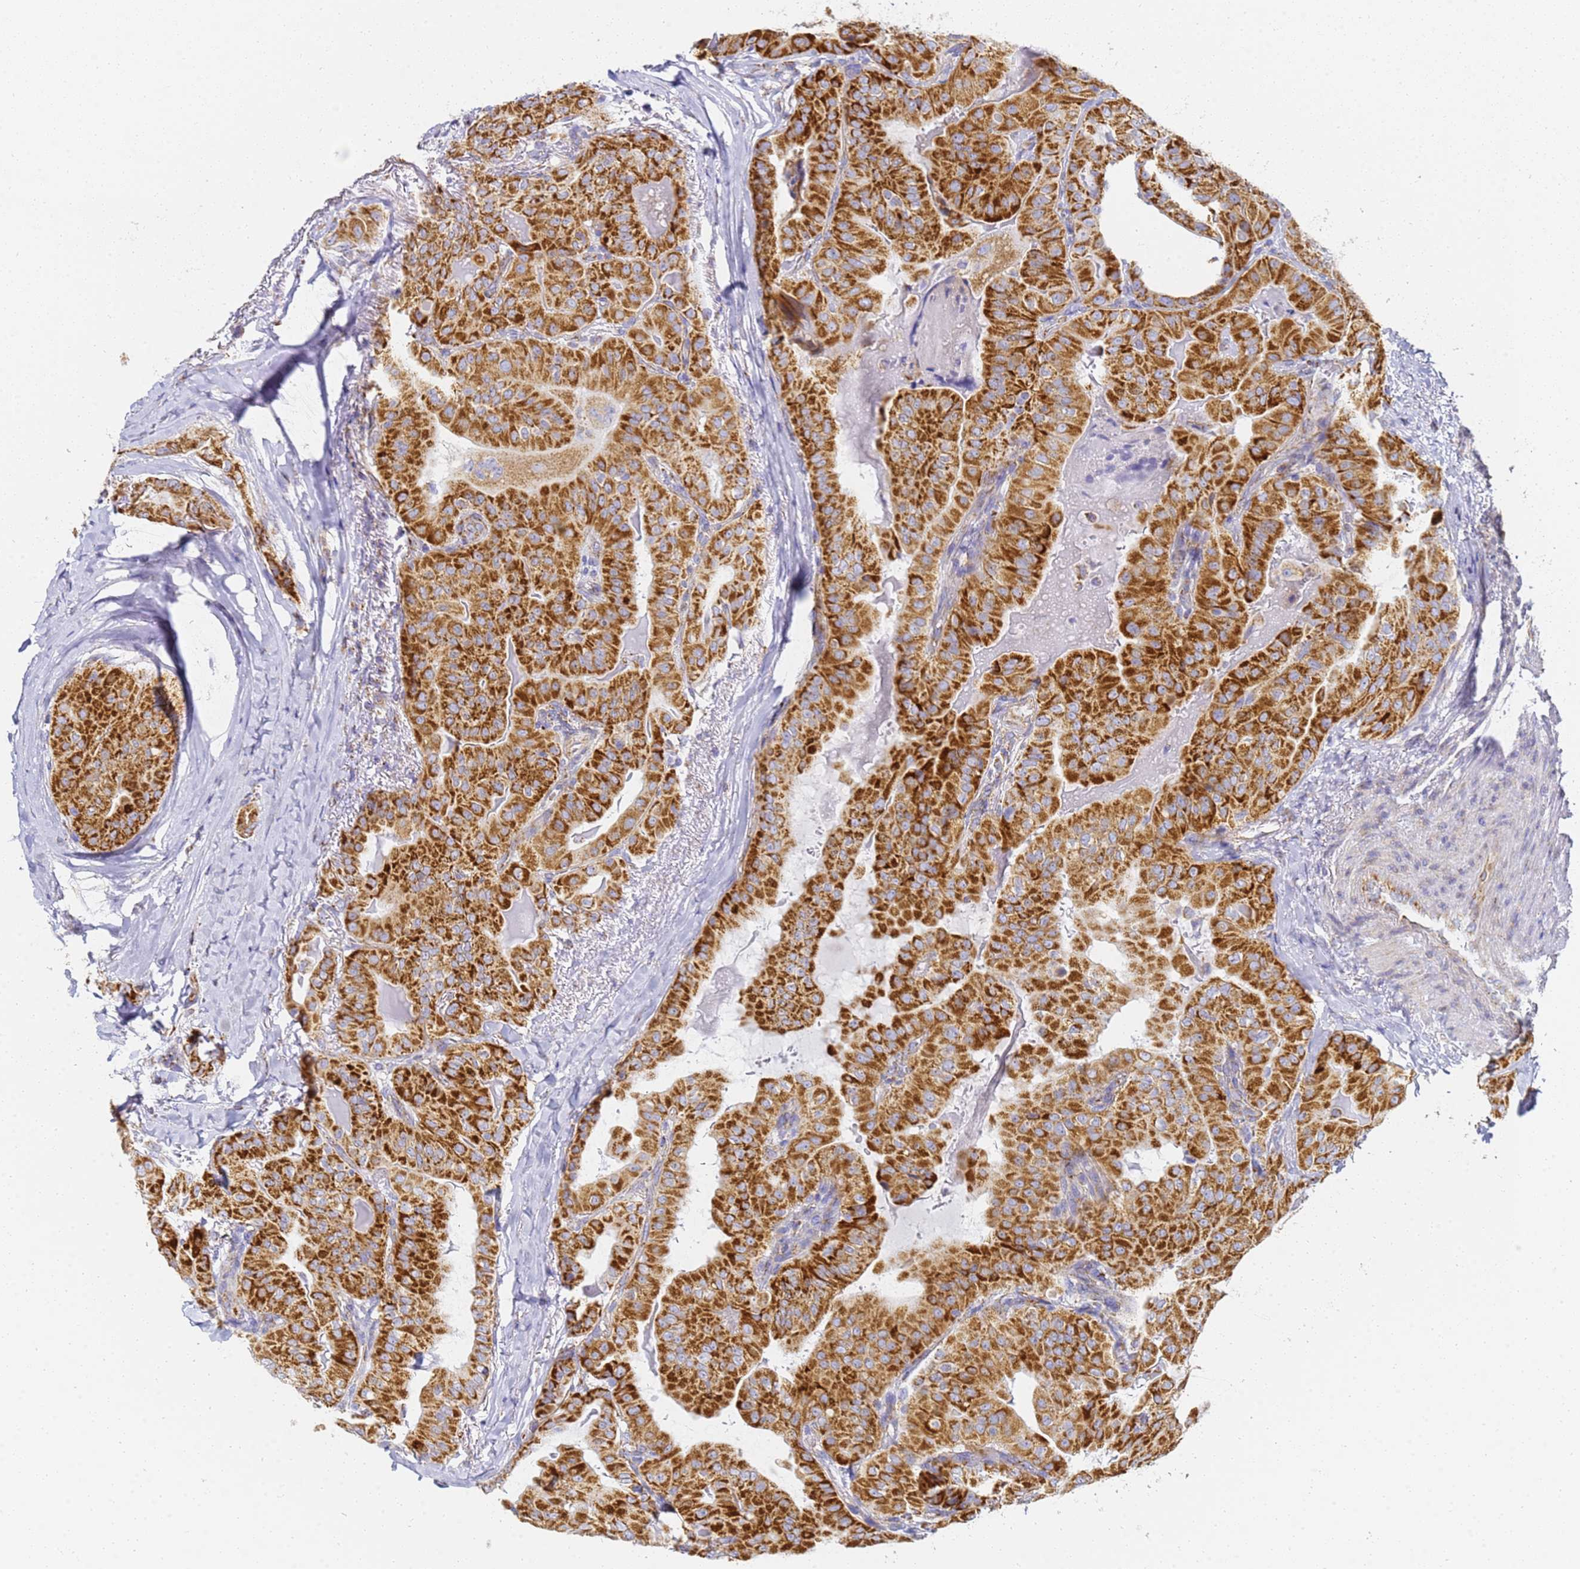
{"staining": {"intensity": "strong", "quantity": ">75%", "location": "cytoplasmic/membranous"}, "tissue": "thyroid cancer", "cell_type": "Tumor cells", "image_type": "cancer", "snomed": [{"axis": "morphology", "description": "Papillary adenocarcinoma, NOS"}, {"axis": "topography", "description": "Thyroid gland"}], "caption": "Protein expression analysis of thyroid papillary adenocarcinoma displays strong cytoplasmic/membranous staining in about >75% of tumor cells.", "gene": "CNIH4", "patient": {"sex": "female", "age": 68}}